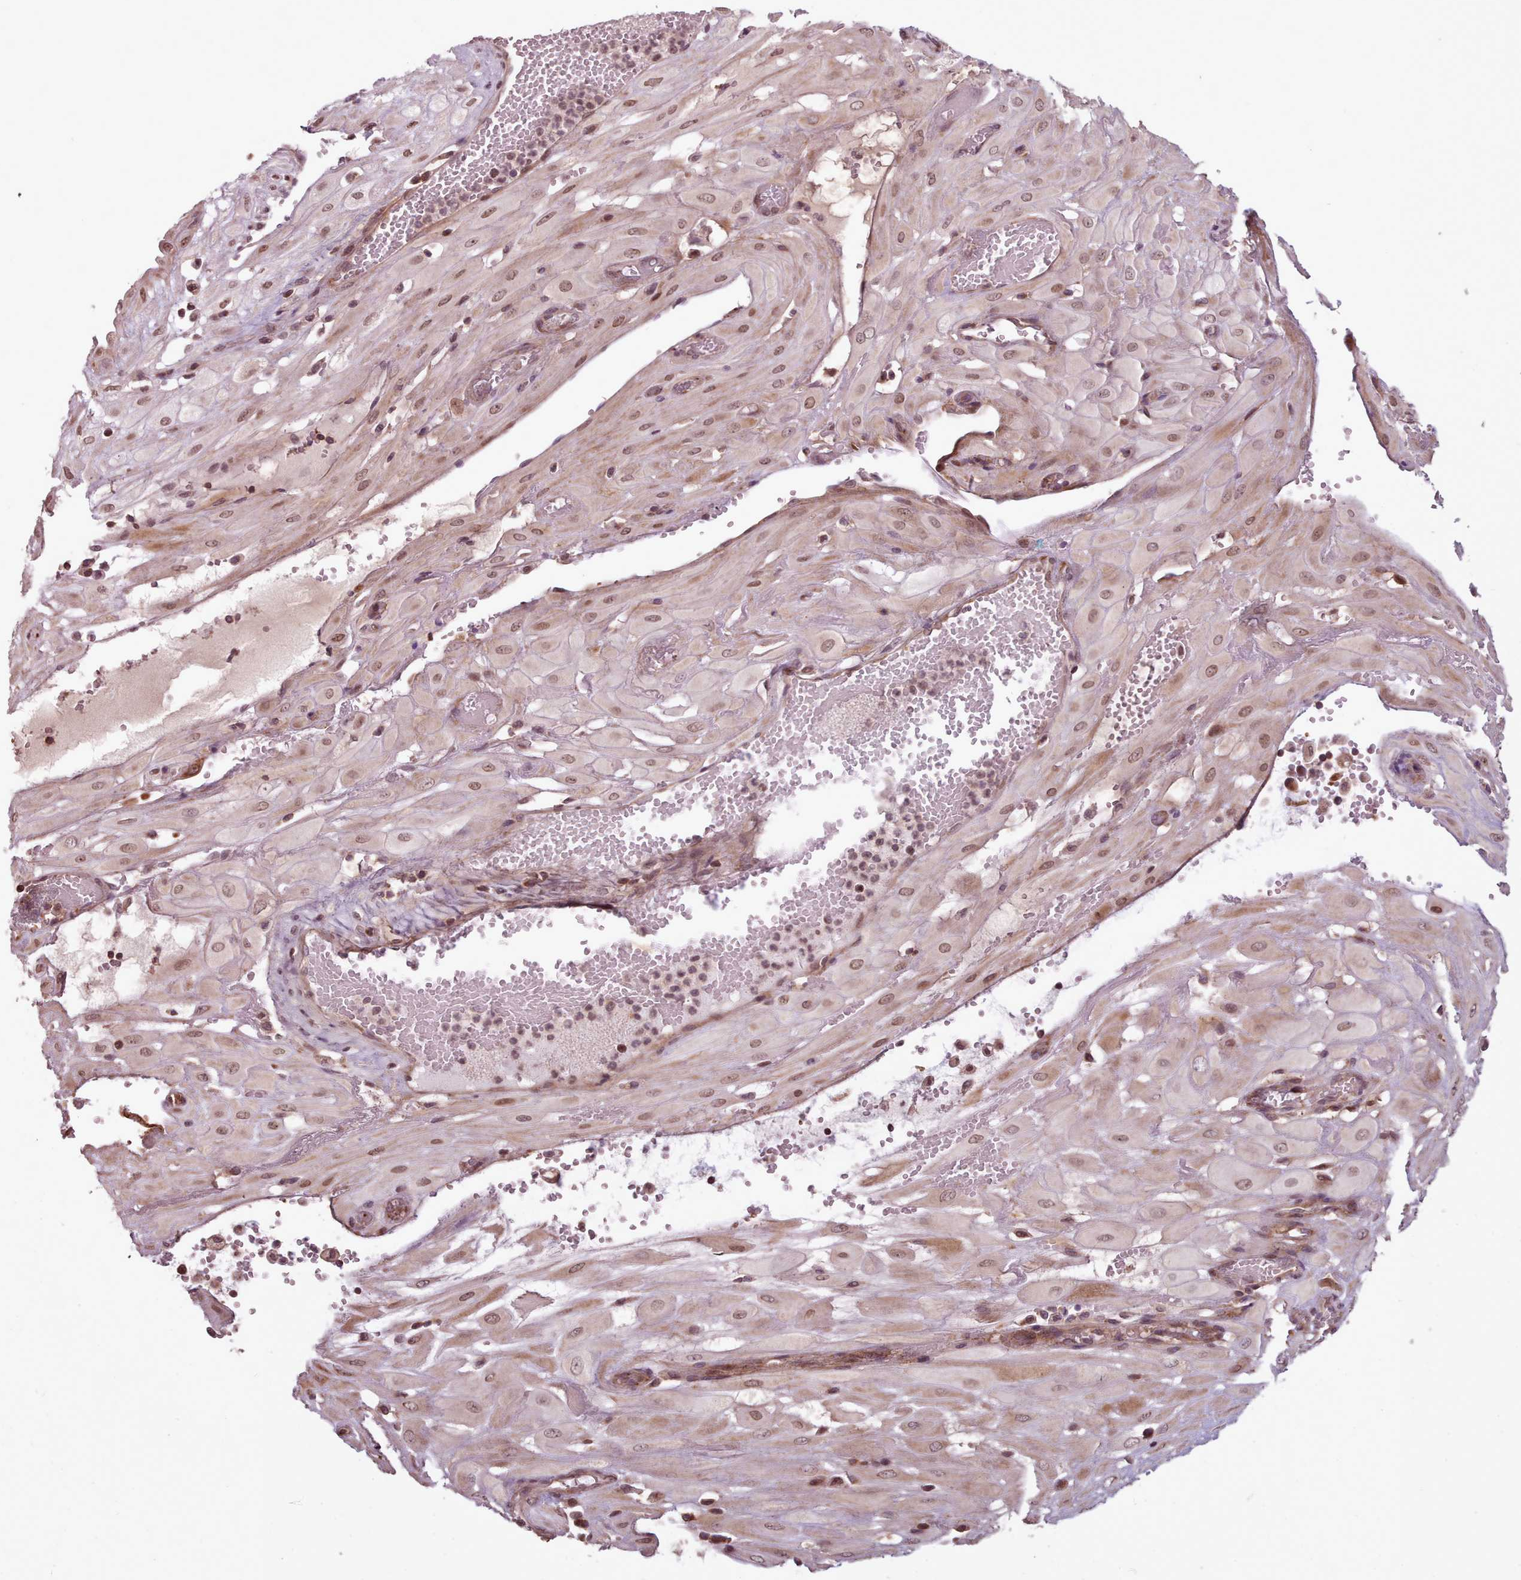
{"staining": {"intensity": "moderate", "quantity": ">75%", "location": "cytoplasmic/membranous"}, "tissue": "cervical cancer", "cell_type": "Tumor cells", "image_type": "cancer", "snomed": [{"axis": "morphology", "description": "Squamous cell carcinoma, NOS"}, {"axis": "topography", "description": "Cervix"}], "caption": "Human squamous cell carcinoma (cervical) stained with a brown dye shows moderate cytoplasmic/membranous positive expression in about >75% of tumor cells.", "gene": "ZMYM4", "patient": {"sex": "female", "age": 36}}